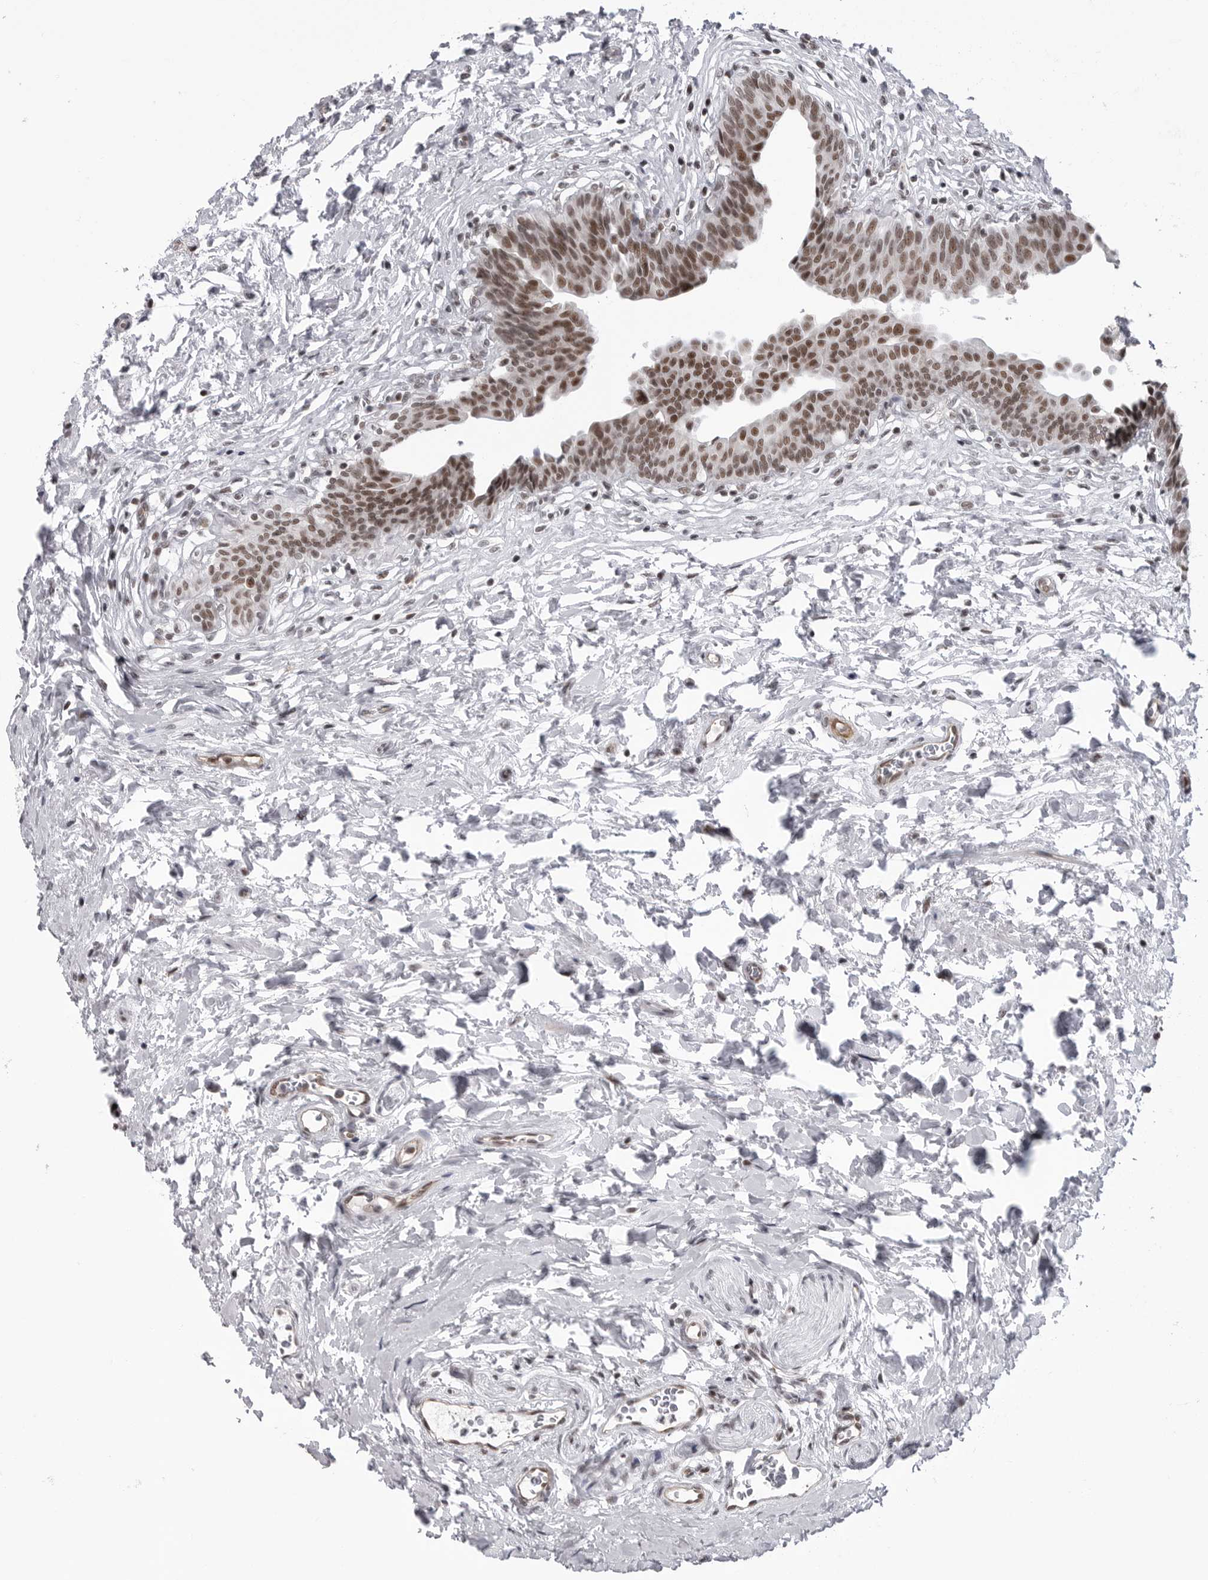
{"staining": {"intensity": "moderate", "quantity": ">75%", "location": "nuclear"}, "tissue": "urinary bladder", "cell_type": "Urothelial cells", "image_type": "normal", "snomed": [{"axis": "morphology", "description": "Normal tissue, NOS"}, {"axis": "topography", "description": "Urinary bladder"}], "caption": "A high-resolution histopathology image shows IHC staining of normal urinary bladder, which displays moderate nuclear staining in about >75% of urothelial cells.", "gene": "RNF26", "patient": {"sex": "male", "age": 83}}